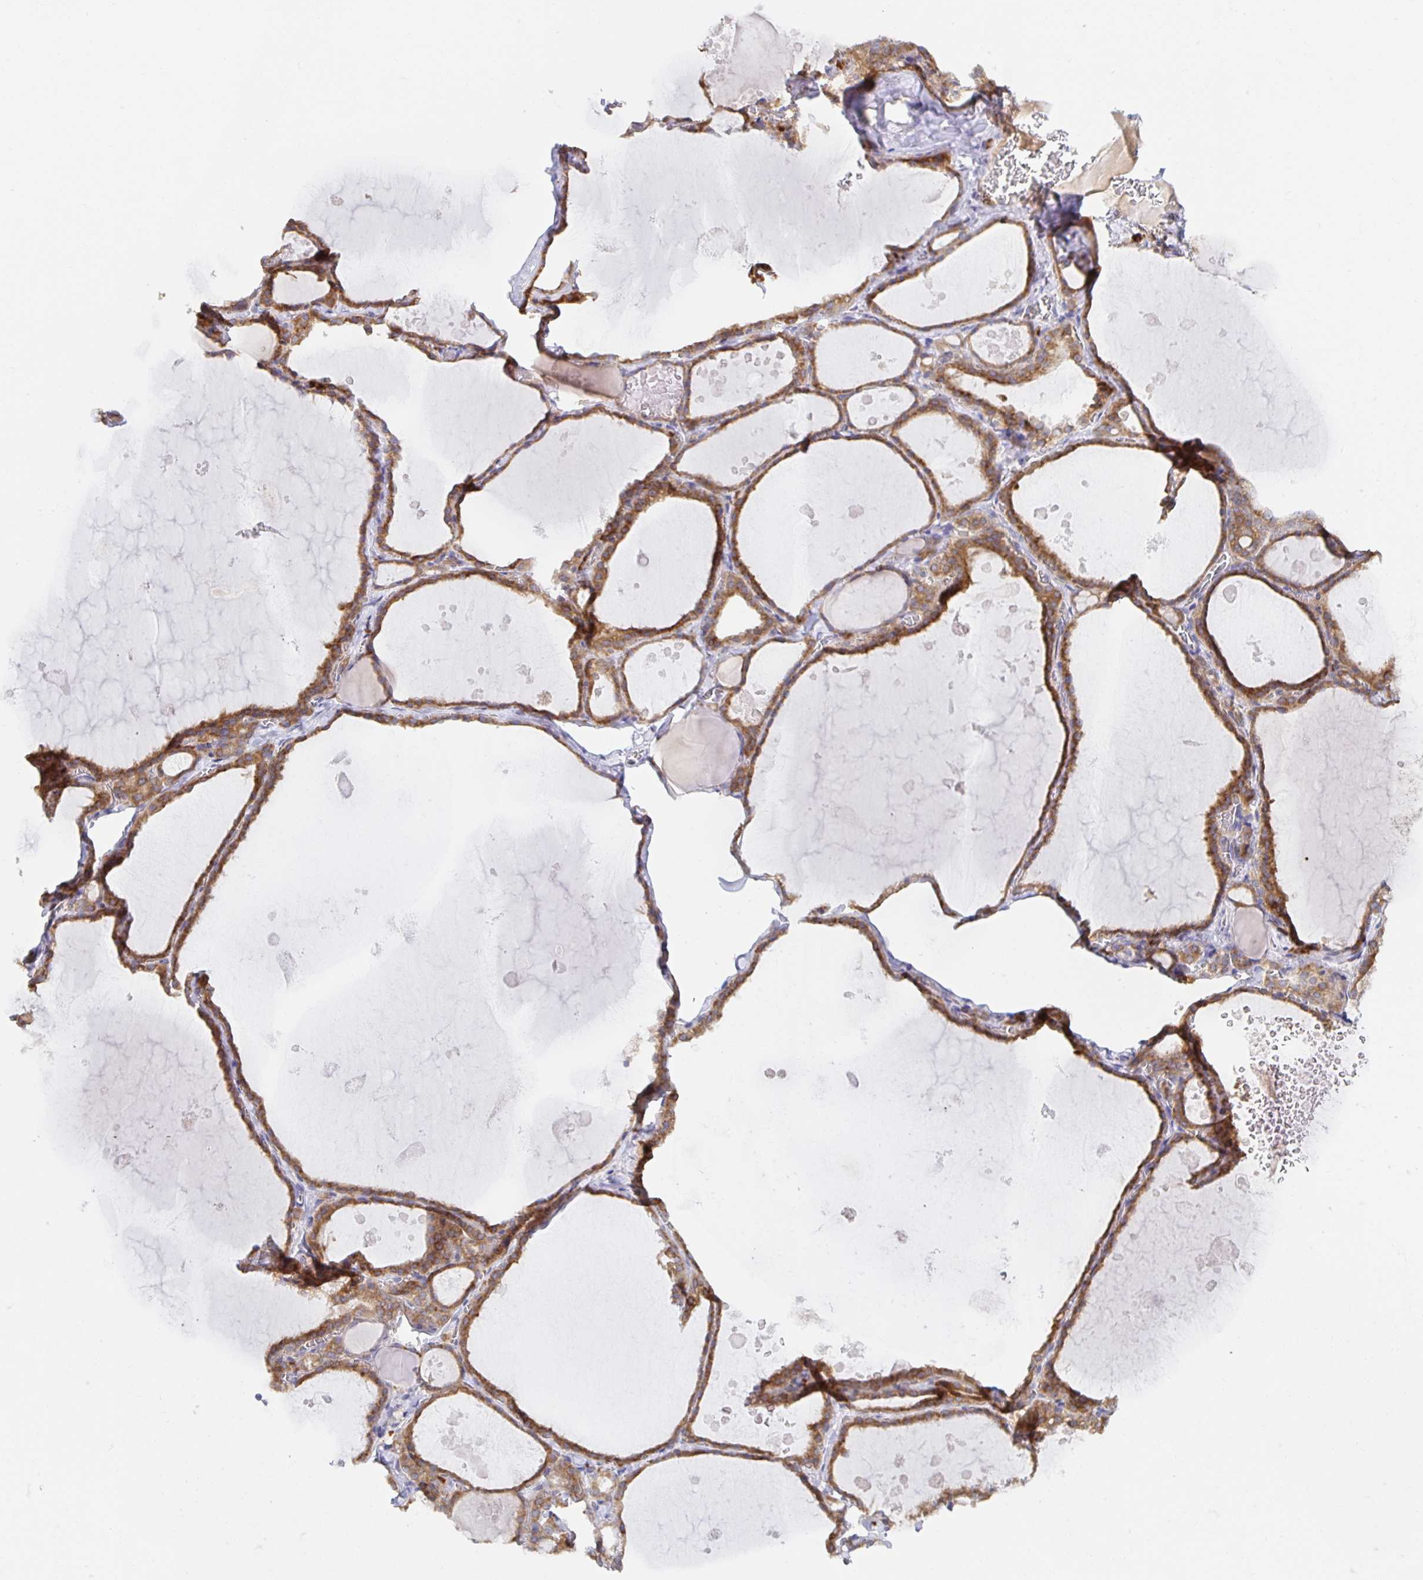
{"staining": {"intensity": "moderate", "quantity": ">75%", "location": "cytoplasmic/membranous"}, "tissue": "thyroid gland", "cell_type": "Glandular cells", "image_type": "normal", "snomed": [{"axis": "morphology", "description": "Normal tissue, NOS"}, {"axis": "topography", "description": "Thyroid gland"}], "caption": "Protein expression analysis of benign thyroid gland shows moderate cytoplasmic/membranous positivity in approximately >75% of glandular cells. (DAB = brown stain, brightfield microscopy at high magnification).", "gene": "BAD", "patient": {"sex": "male", "age": 56}}